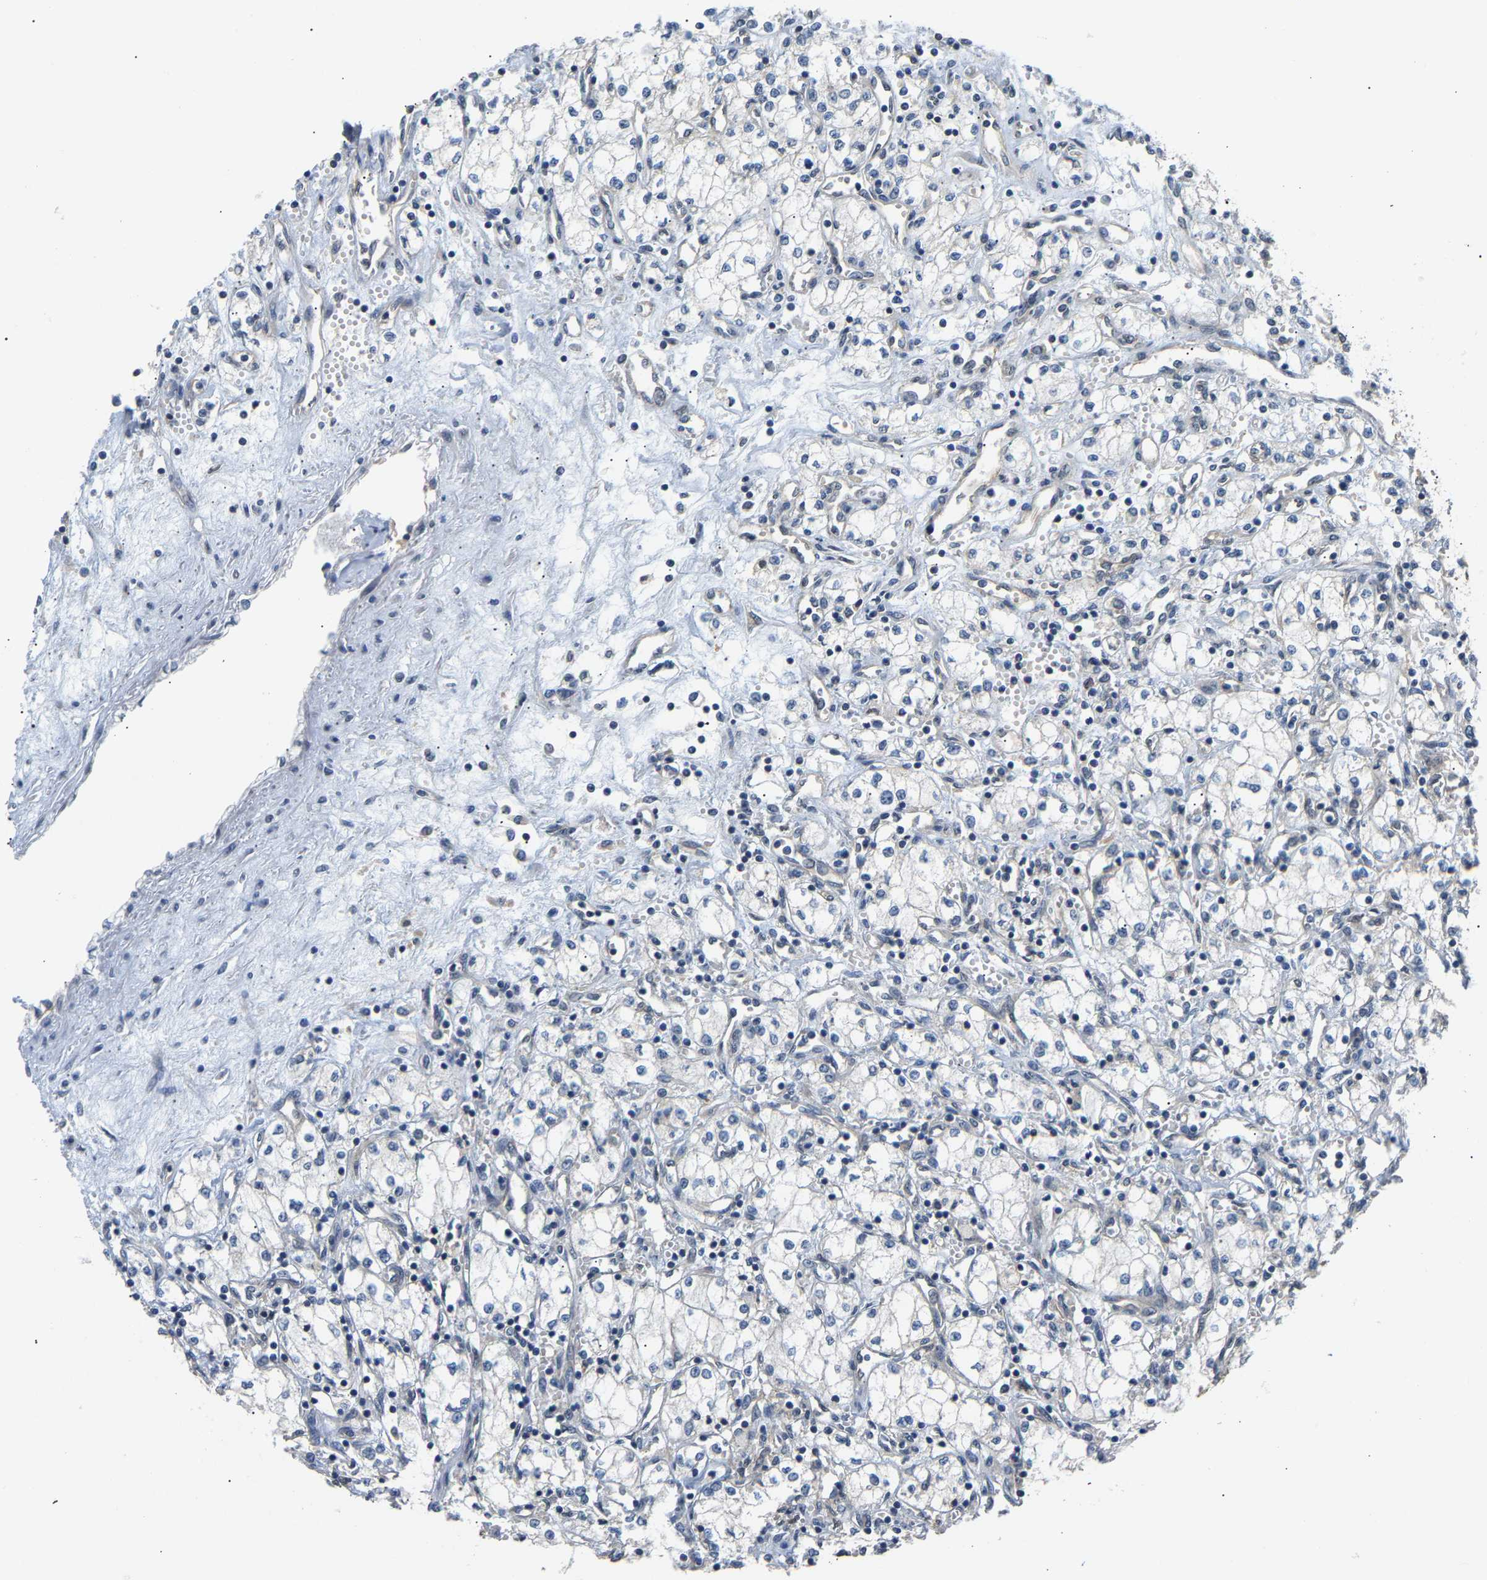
{"staining": {"intensity": "negative", "quantity": "none", "location": "none"}, "tissue": "renal cancer", "cell_type": "Tumor cells", "image_type": "cancer", "snomed": [{"axis": "morphology", "description": "Adenocarcinoma, NOS"}, {"axis": "topography", "description": "Kidney"}], "caption": "The IHC histopathology image has no significant staining in tumor cells of renal adenocarcinoma tissue.", "gene": "ARHGEF12", "patient": {"sex": "male", "age": 59}}